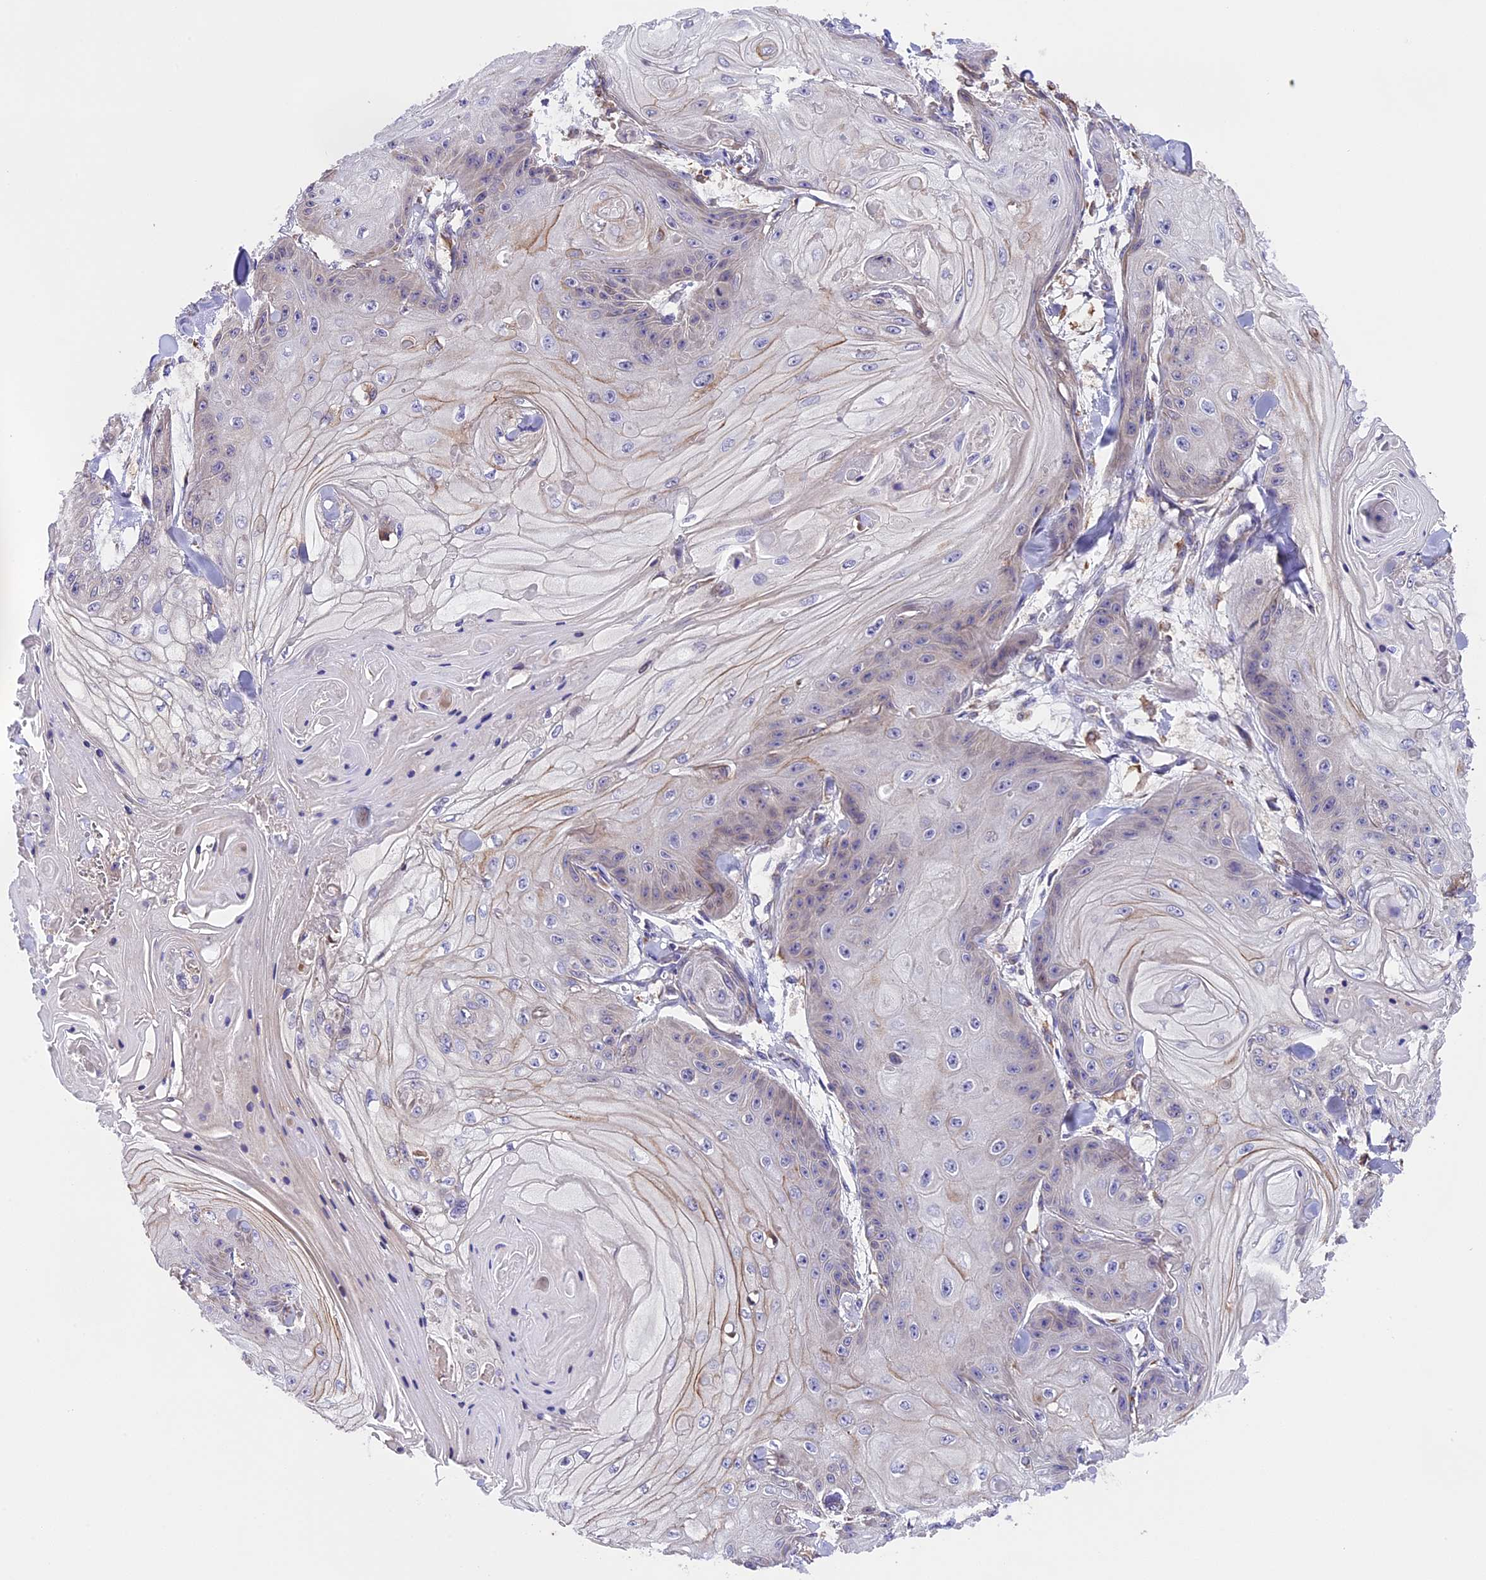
{"staining": {"intensity": "negative", "quantity": "none", "location": "none"}, "tissue": "skin cancer", "cell_type": "Tumor cells", "image_type": "cancer", "snomed": [{"axis": "morphology", "description": "Squamous cell carcinoma, NOS"}, {"axis": "topography", "description": "Skin"}], "caption": "High power microscopy micrograph of an IHC histopathology image of skin squamous cell carcinoma, revealing no significant staining in tumor cells.", "gene": "ABCC10", "patient": {"sex": "male", "age": 74}}